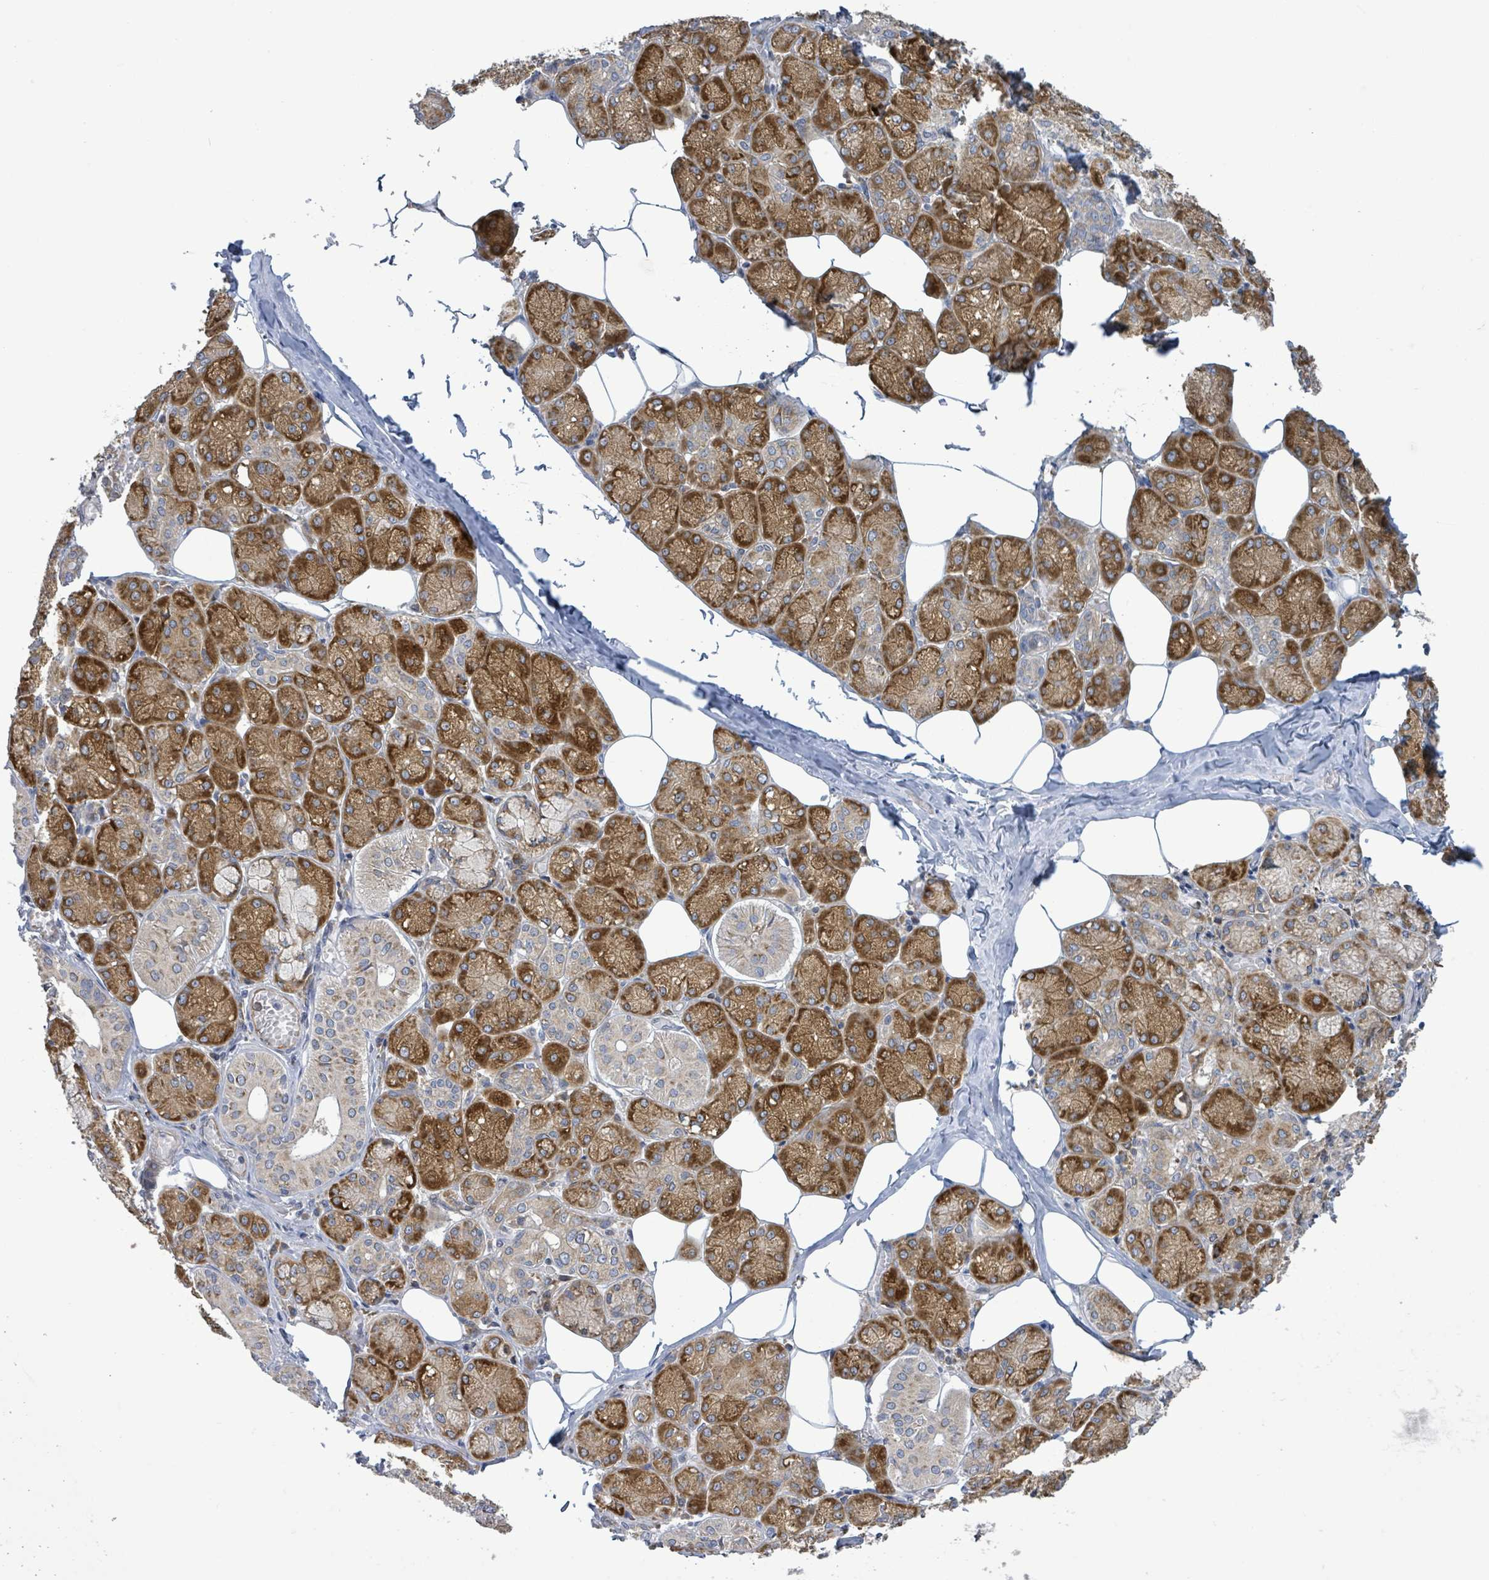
{"staining": {"intensity": "strong", "quantity": "25%-75%", "location": "cytoplasmic/membranous"}, "tissue": "salivary gland", "cell_type": "Glandular cells", "image_type": "normal", "snomed": [{"axis": "morphology", "description": "Normal tissue, NOS"}, {"axis": "topography", "description": "Salivary gland"}], "caption": "Salivary gland stained with IHC exhibits strong cytoplasmic/membranous staining in approximately 25%-75% of glandular cells. The protein is shown in brown color, while the nuclei are stained blue.", "gene": "NOMO1", "patient": {"sex": "male", "age": 74}}